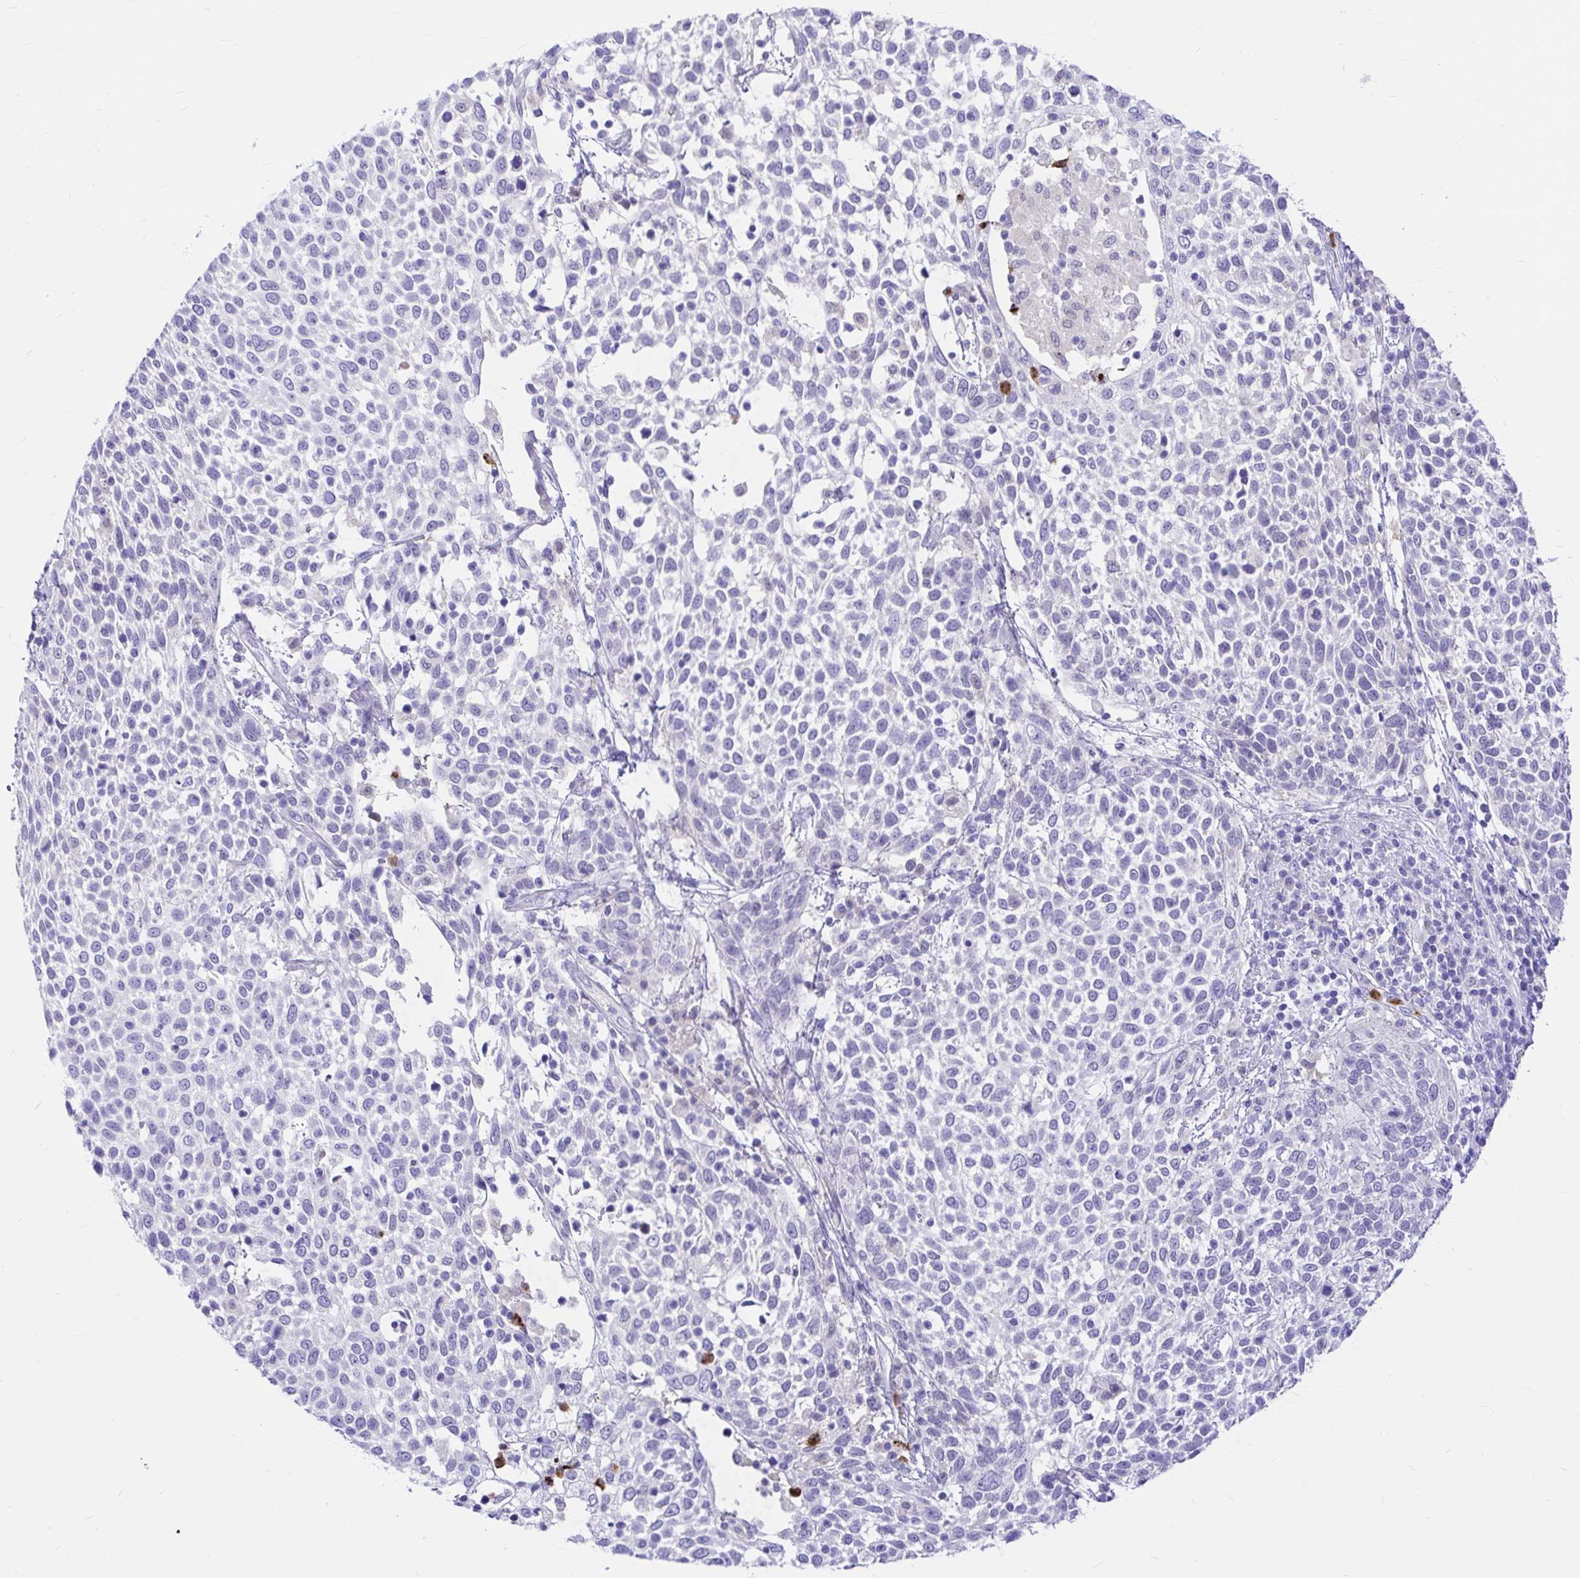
{"staining": {"intensity": "negative", "quantity": "none", "location": "none"}, "tissue": "cervical cancer", "cell_type": "Tumor cells", "image_type": "cancer", "snomed": [{"axis": "morphology", "description": "Squamous cell carcinoma, NOS"}, {"axis": "topography", "description": "Cervix"}], "caption": "This is a histopathology image of immunohistochemistry (IHC) staining of cervical squamous cell carcinoma, which shows no positivity in tumor cells. (DAB (3,3'-diaminobenzidine) immunohistochemistry, high magnification).", "gene": "CLEC1B", "patient": {"sex": "female", "age": 61}}